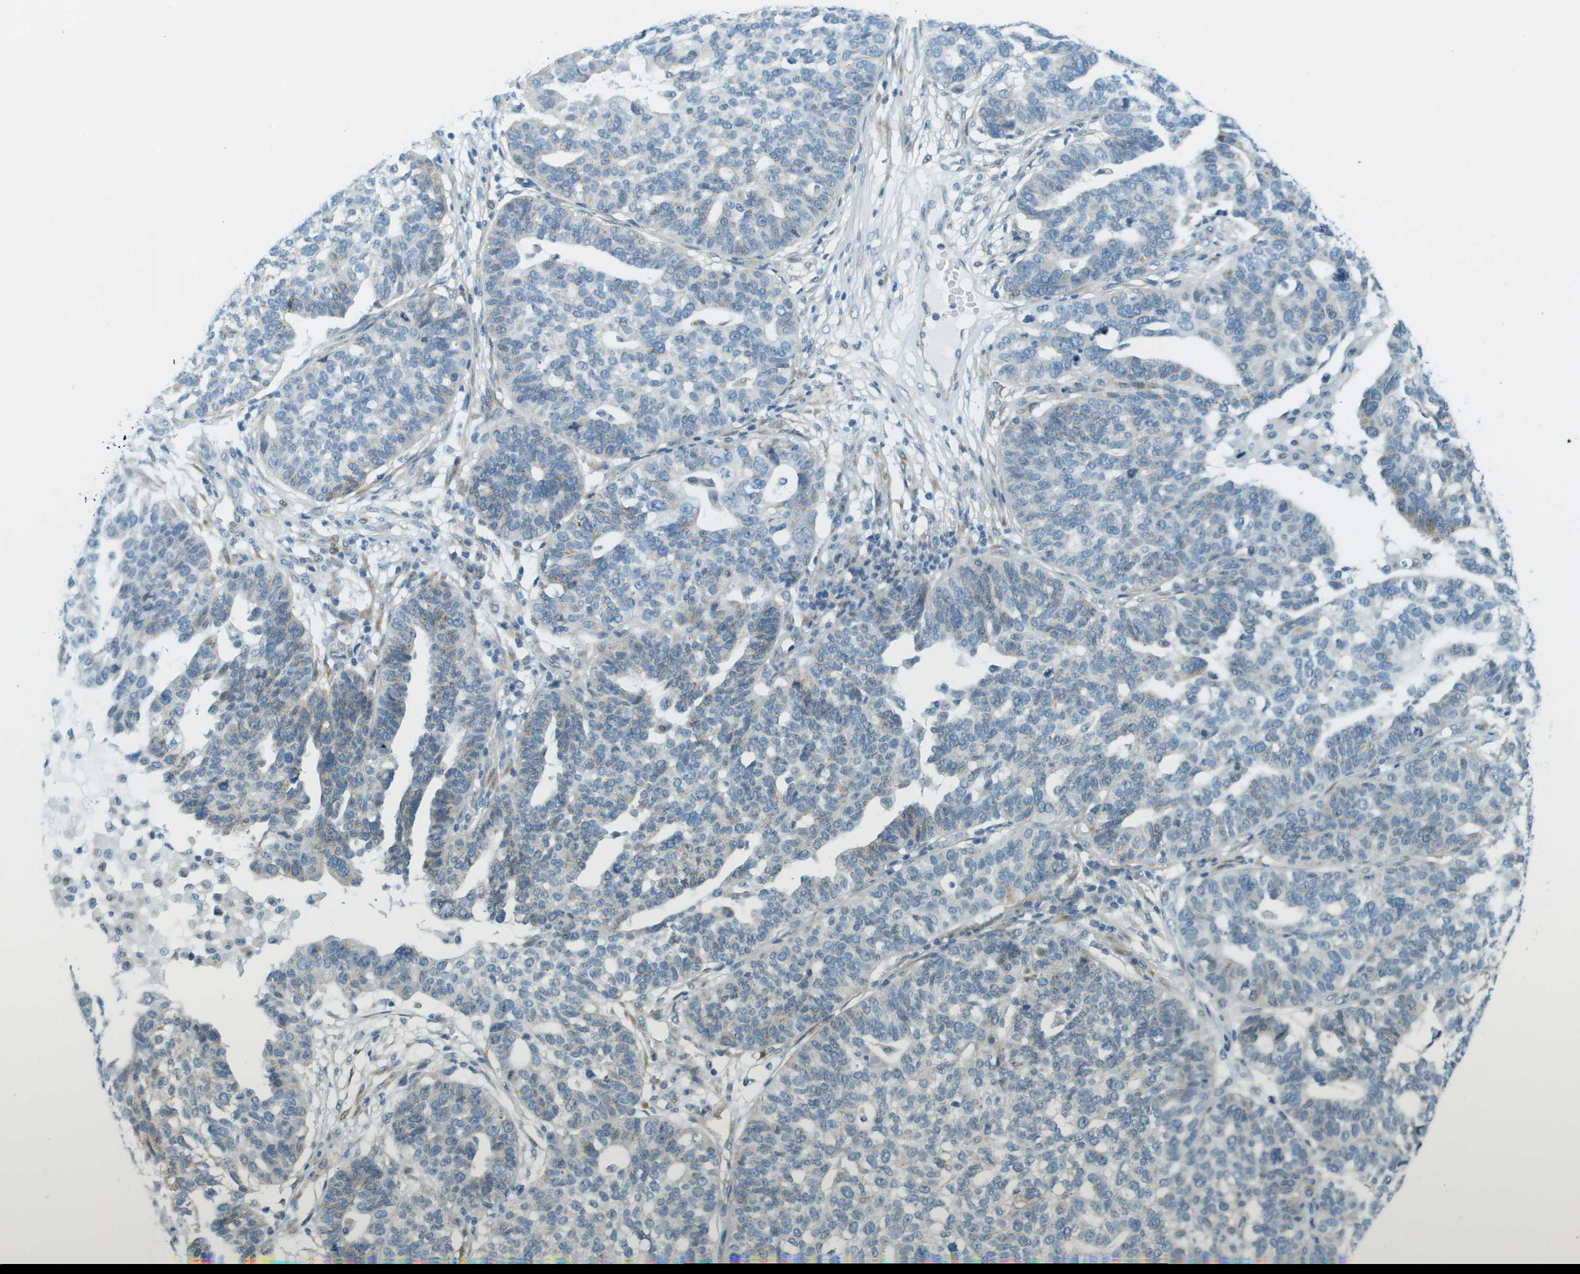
{"staining": {"intensity": "weak", "quantity": "<25%", "location": "cytoplasmic/membranous"}, "tissue": "ovarian cancer", "cell_type": "Tumor cells", "image_type": "cancer", "snomed": [{"axis": "morphology", "description": "Cystadenocarcinoma, serous, NOS"}, {"axis": "topography", "description": "Ovary"}], "caption": "Micrograph shows no significant protein positivity in tumor cells of serous cystadenocarcinoma (ovarian).", "gene": "ACBD3", "patient": {"sex": "female", "age": 59}}